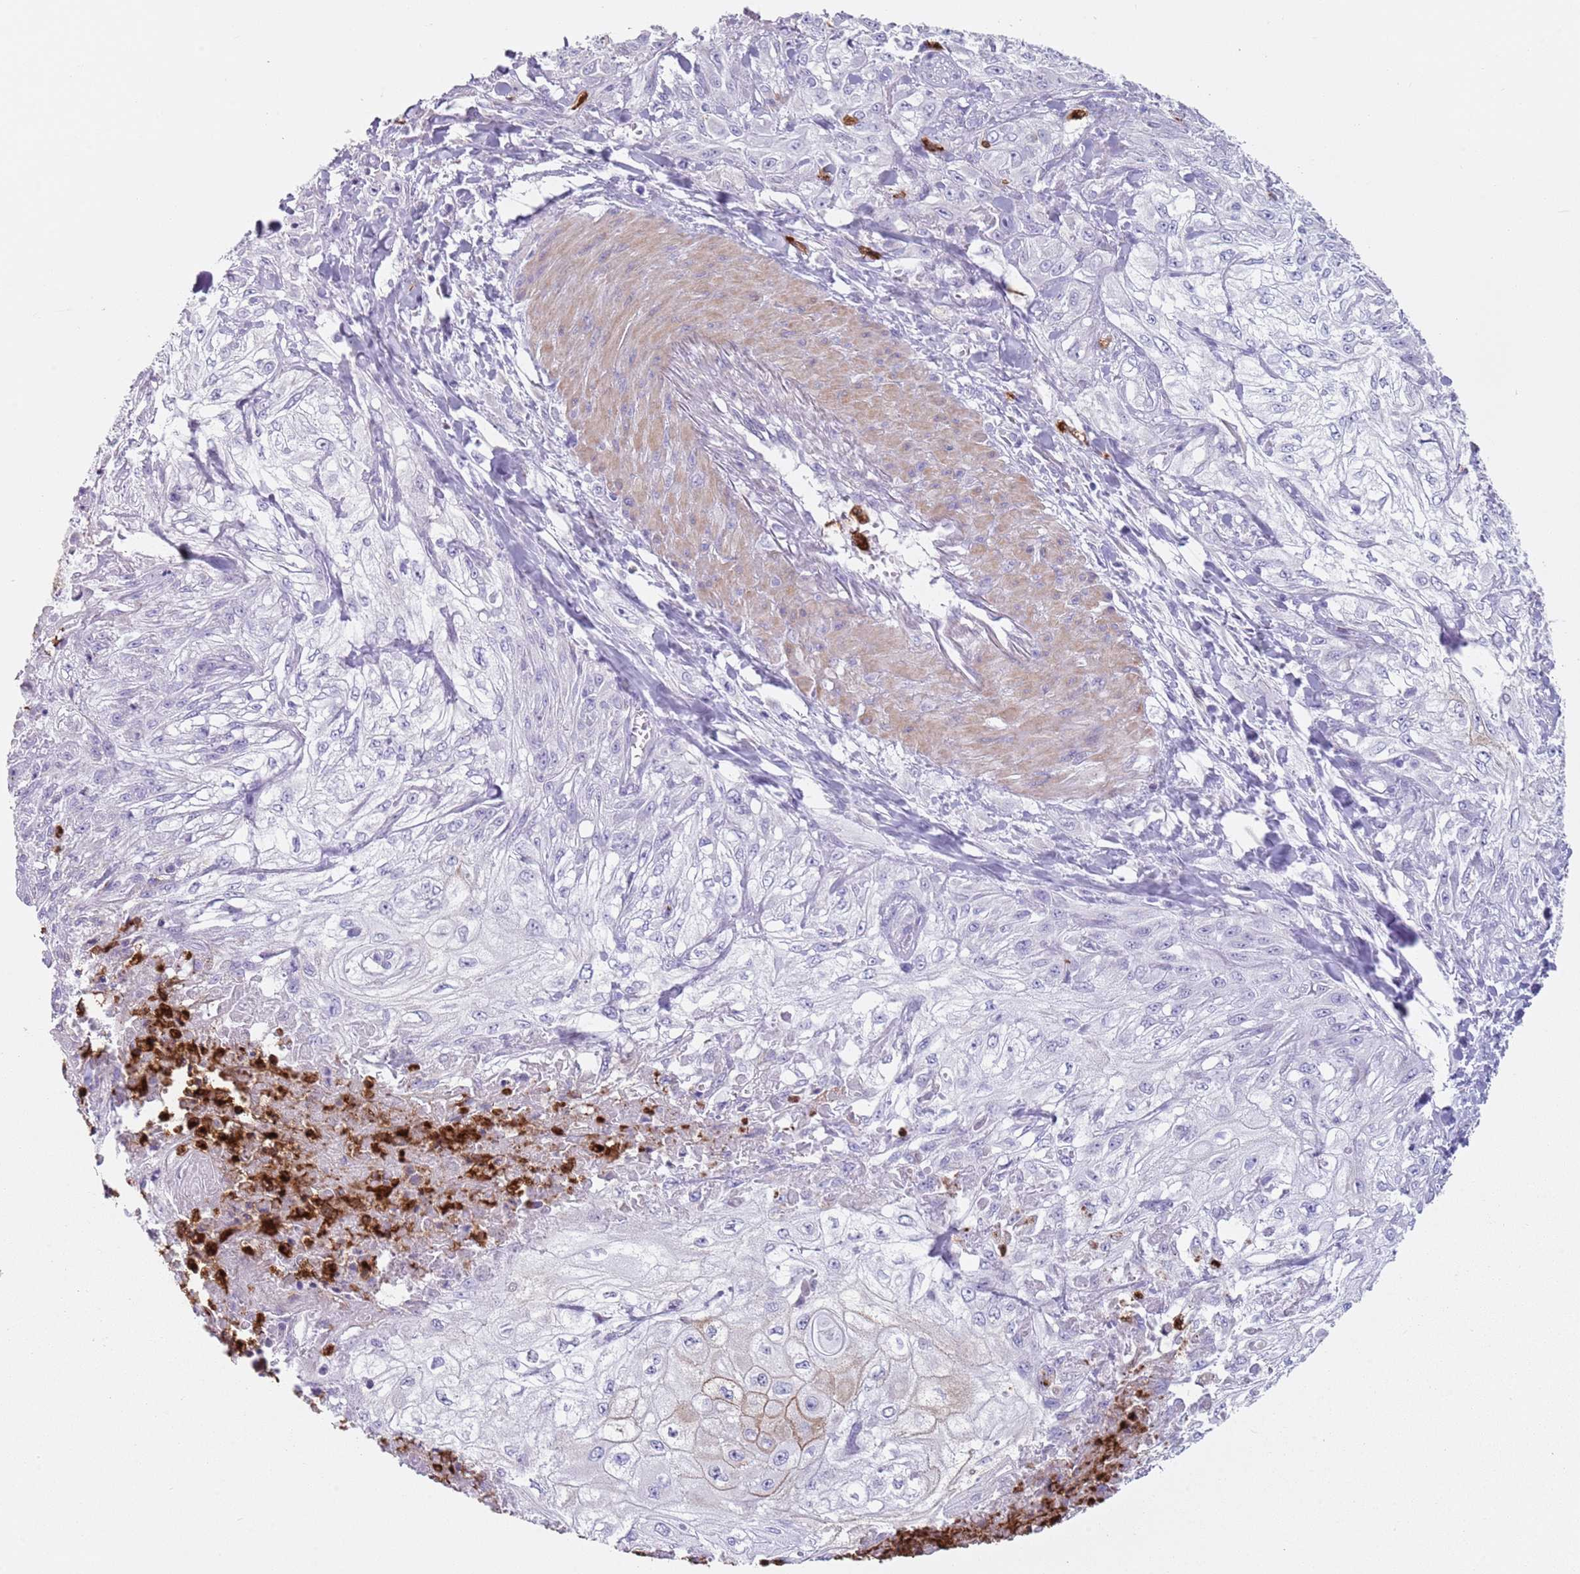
{"staining": {"intensity": "negative", "quantity": "none", "location": "none"}, "tissue": "skin cancer", "cell_type": "Tumor cells", "image_type": "cancer", "snomed": [{"axis": "morphology", "description": "Squamous cell carcinoma, NOS"}, {"axis": "morphology", "description": "Squamous cell carcinoma, metastatic, NOS"}, {"axis": "topography", "description": "Skin"}, {"axis": "topography", "description": "Lymph node"}], "caption": "Skin cancer (squamous cell carcinoma) stained for a protein using immunohistochemistry exhibits no positivity tumor cells.", "gene": "CD177", "patient": {"sex": "male", "age": 75}}